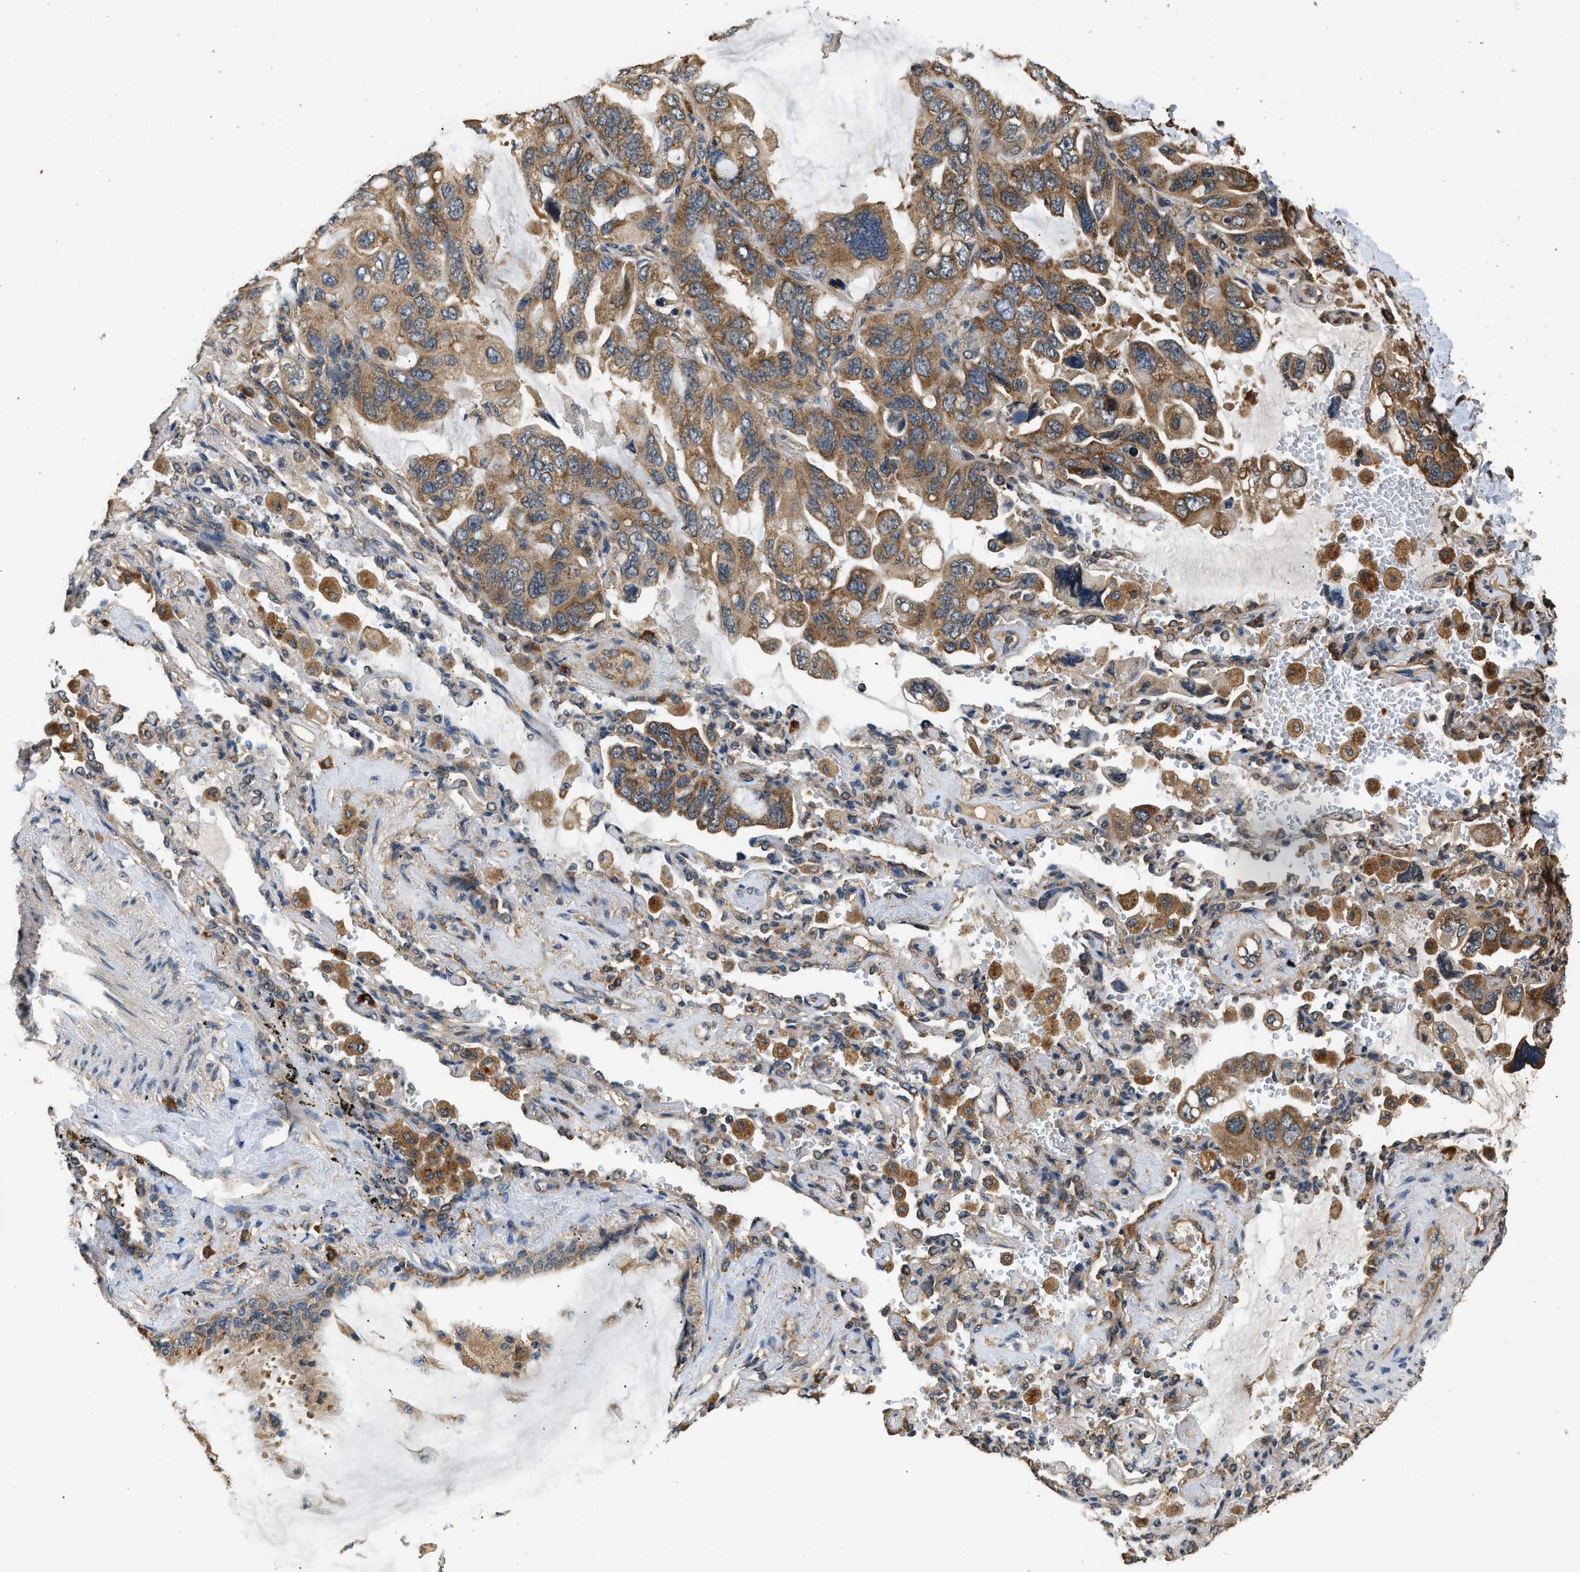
{"staining": {"intensity": "moderate", "quantity": ">75%", "location": "cytoplasmic/membranous"}, "tissue": "lung cancer", "cell_type": "Tumor cells", "image_type": "cancer", "snomed": [{"axis": "morphology", "description": "Squamous cell carcinoma, NOS"}, {"axis": "topography", "description": "Lung"}], "caption": "IHC of lung squamous cell carcinoma exhibits medium levels of moderate cytoplasmic/membranous expression in about >75% of tumor cells.", "gene": "SLC36A4", "patient": {"sex": "female", "age": 73}}